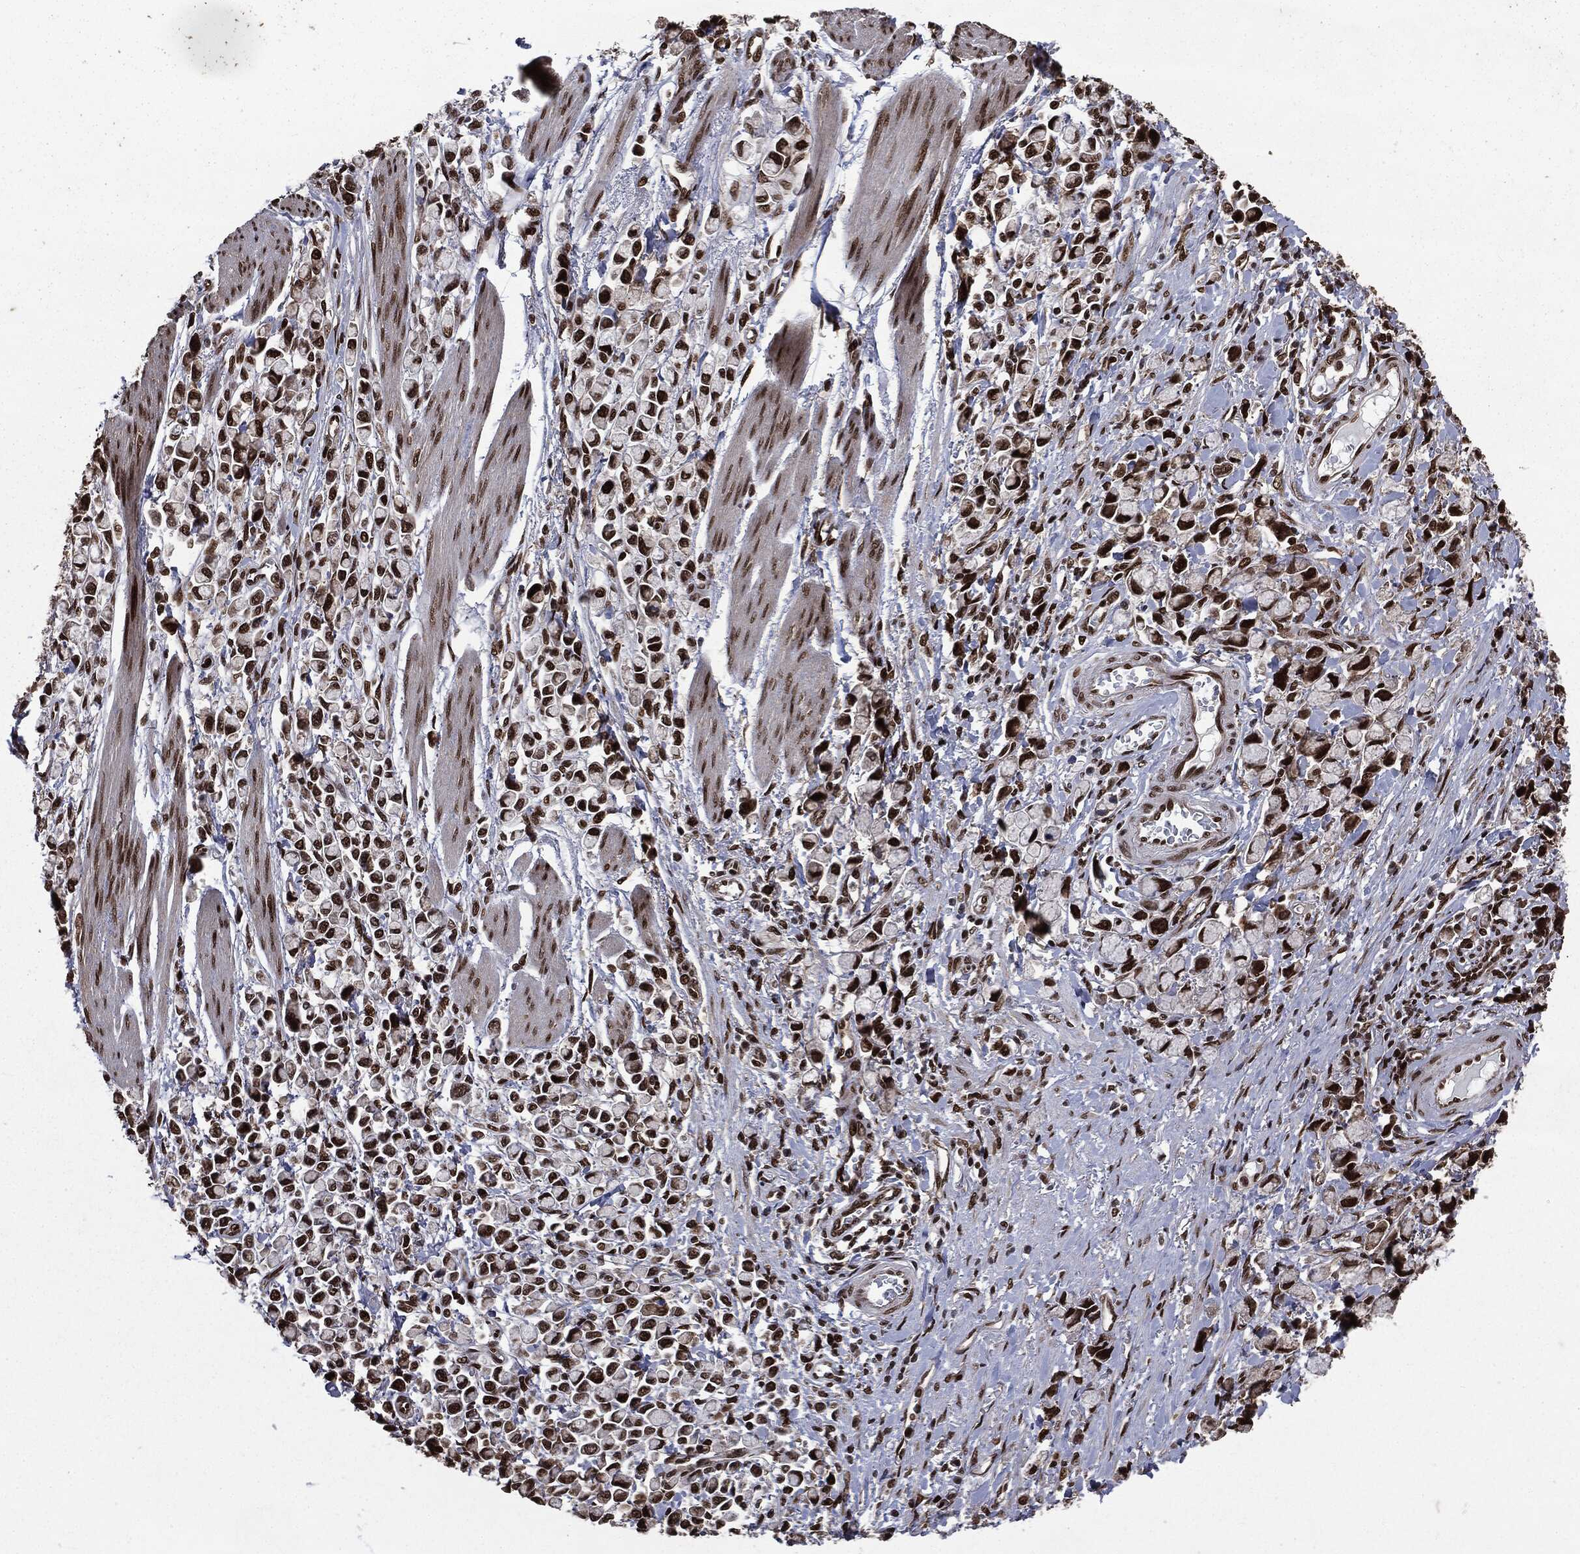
{"staining": {"intensity": "strong", "quantity": ">75%", "location": "nuclear"}, "tissue": "stomach cancer", "cell_type": "Tumor cells", "image_type": "cancer", "snomed": [{"axis": "morphology", "description": "Adenocarcinoma, NOS"}, {"axis": "topography", "description": "Stomach"}], "caption": "Stomach adenocarcinoma tissue shows strong nuclear positivity in approximately >75% of tumor cells, visualized by immunohistochemistry.", "gene": "DVL2", "patient": {"sex": "female", "age": 81}}